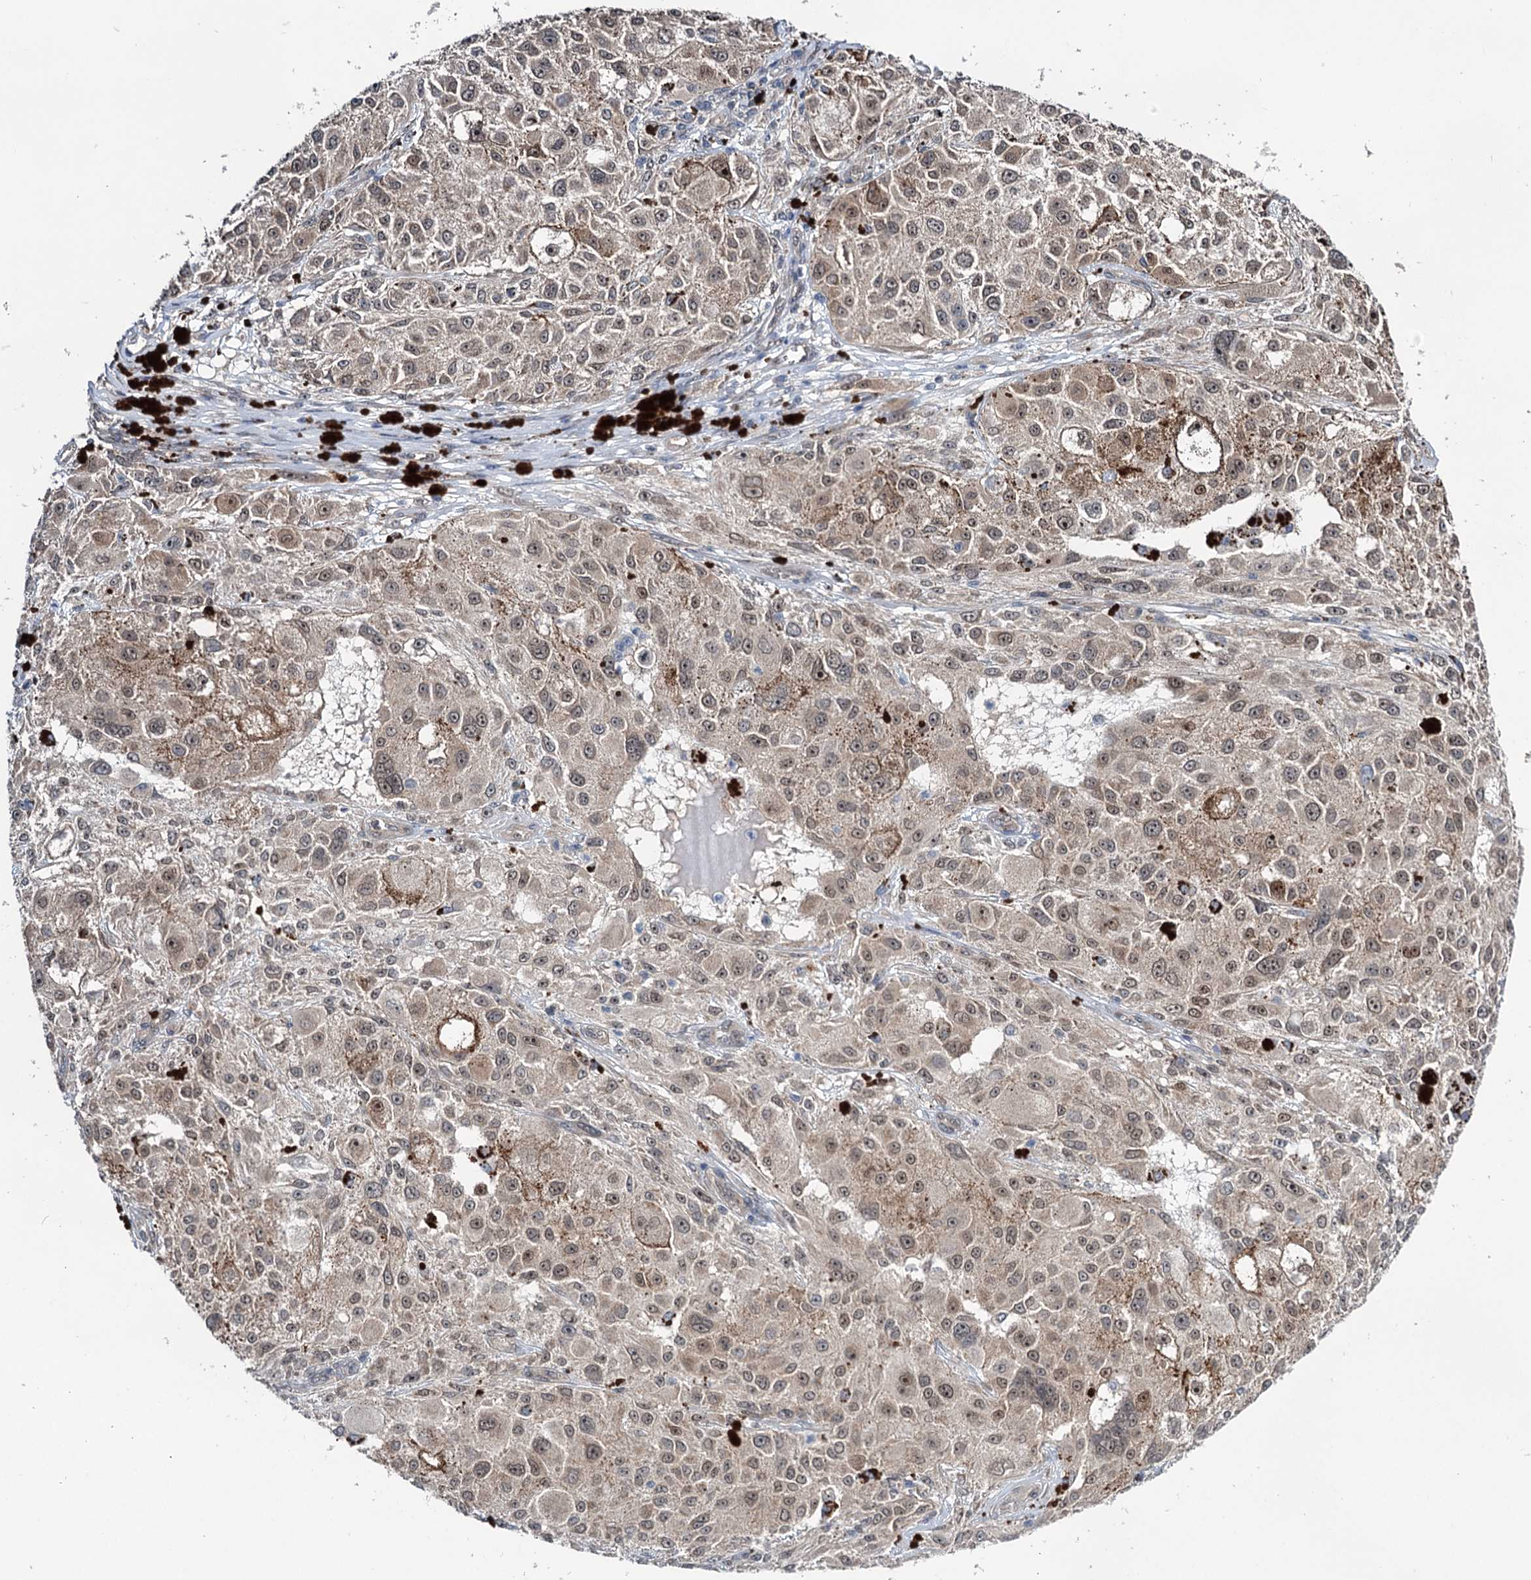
{"staining": {"intensity": "weak", "quantity": "25%-75%", "location": "cytoplasmic/membranous,nuclear"}, "tissue": "melanoma", "cell_type": "Tumor cells", "image_type": "cancer", "snomed": [{"axis": "morphology", "description": "Necrosis, NOS"}, {"axis": "morphology", "description": "Malignant melanoma, NOS"}, {"axis": "topography", "description": "Skin"}], "caption": "This histopathology image shows IHC staining of human melanoma, with low weak cytoplasmic/membranous and nuclear staining in approximately 25%-75% of tumor cells.", "gene": "DCUN1D4", "patient": {"sex": "female", "age": 87}}